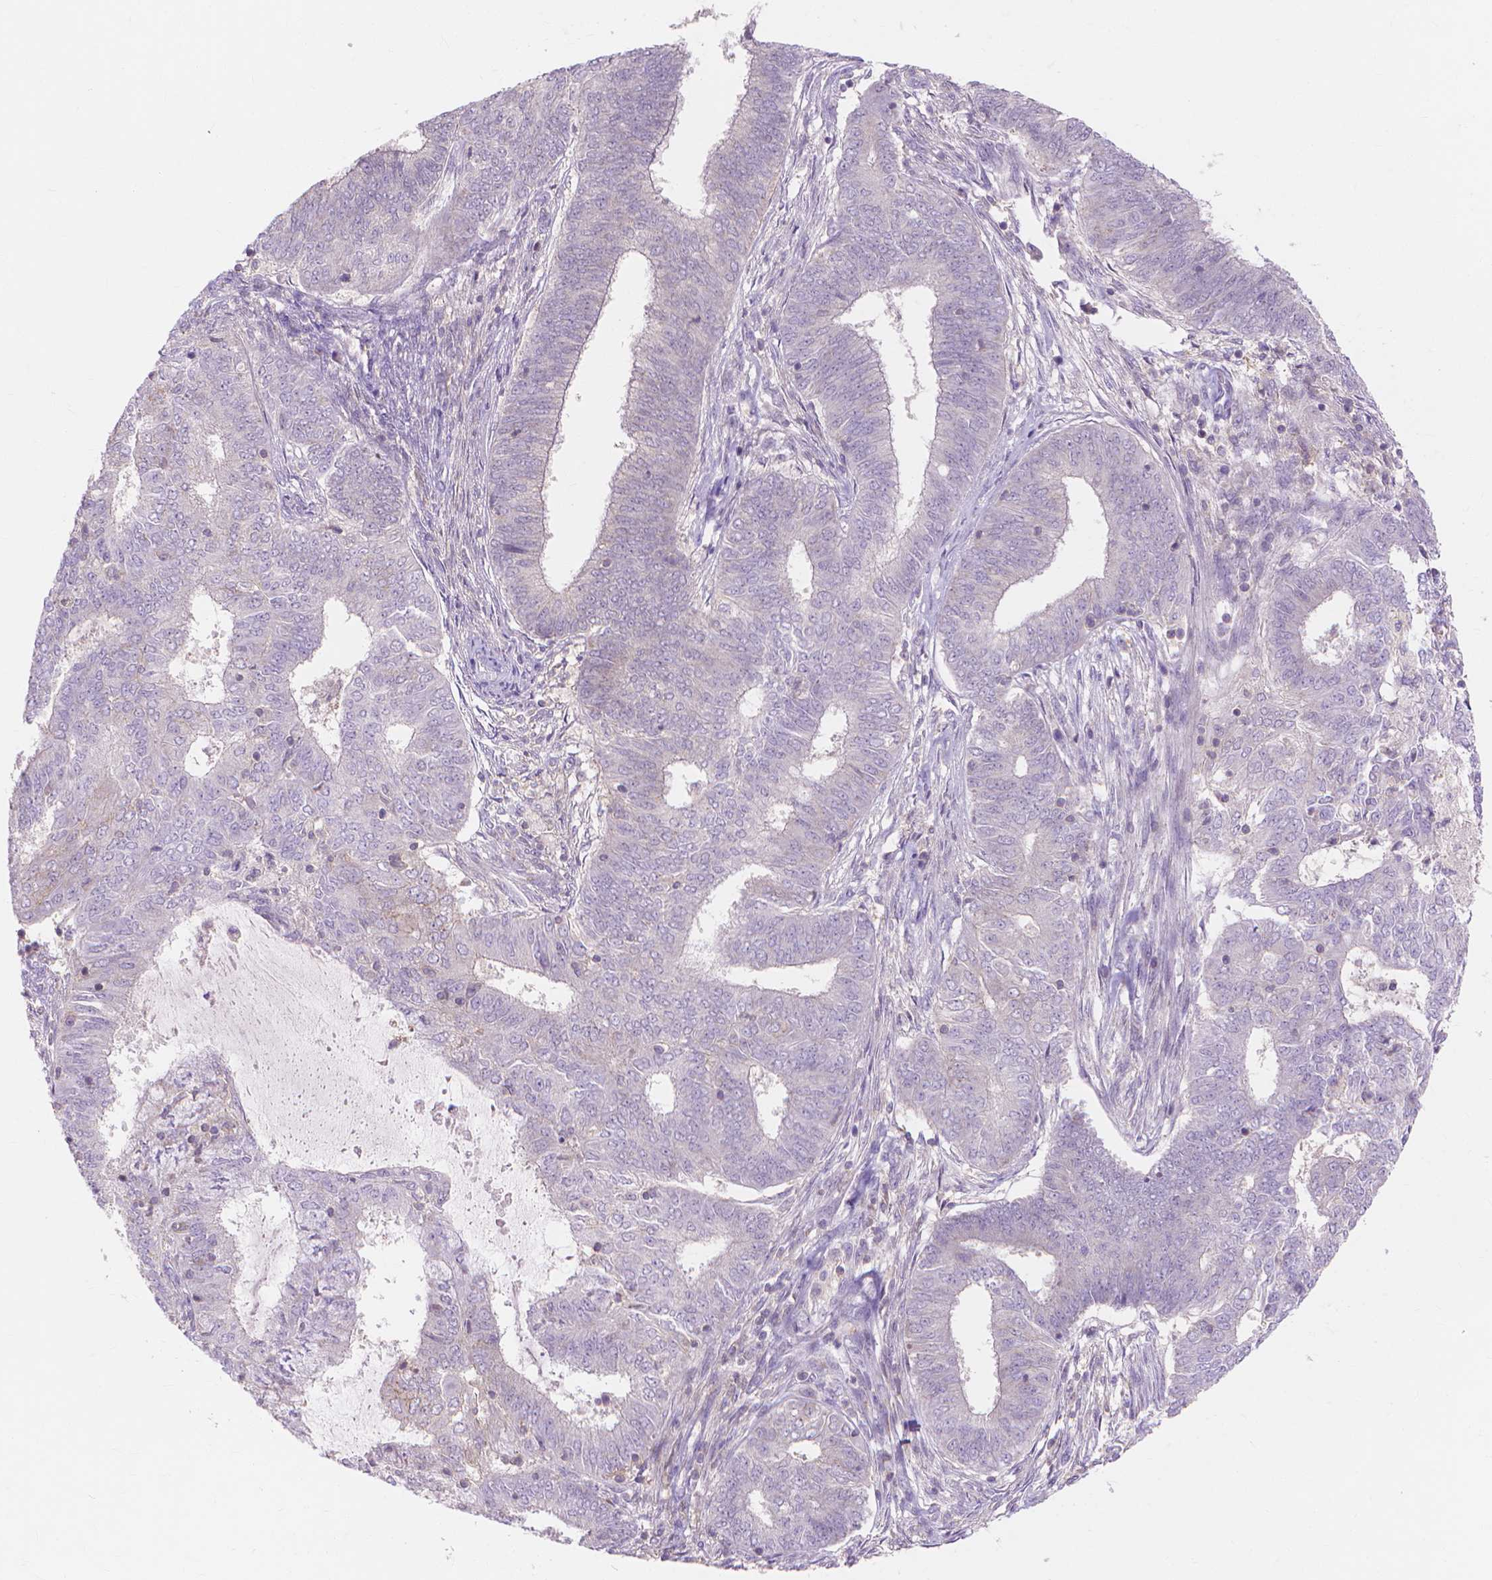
{"staining": {"intensity": "negative", "quantity": "none", "location": "none"}, "tissue": "endometrial cancer", "cell_type": "Tumor cells", "image_type": "cancer", "snomed": [{"axis": "morphology", "description": "Adenocarcinoma, NOS"}, {"axis": "topography", "description": "Endometrium"}], "caption": "Tumor cells show no significant positivity in endometrial cancer.", "gene": "PRDM13", "patient": {"sex": "female", "age": 62}}